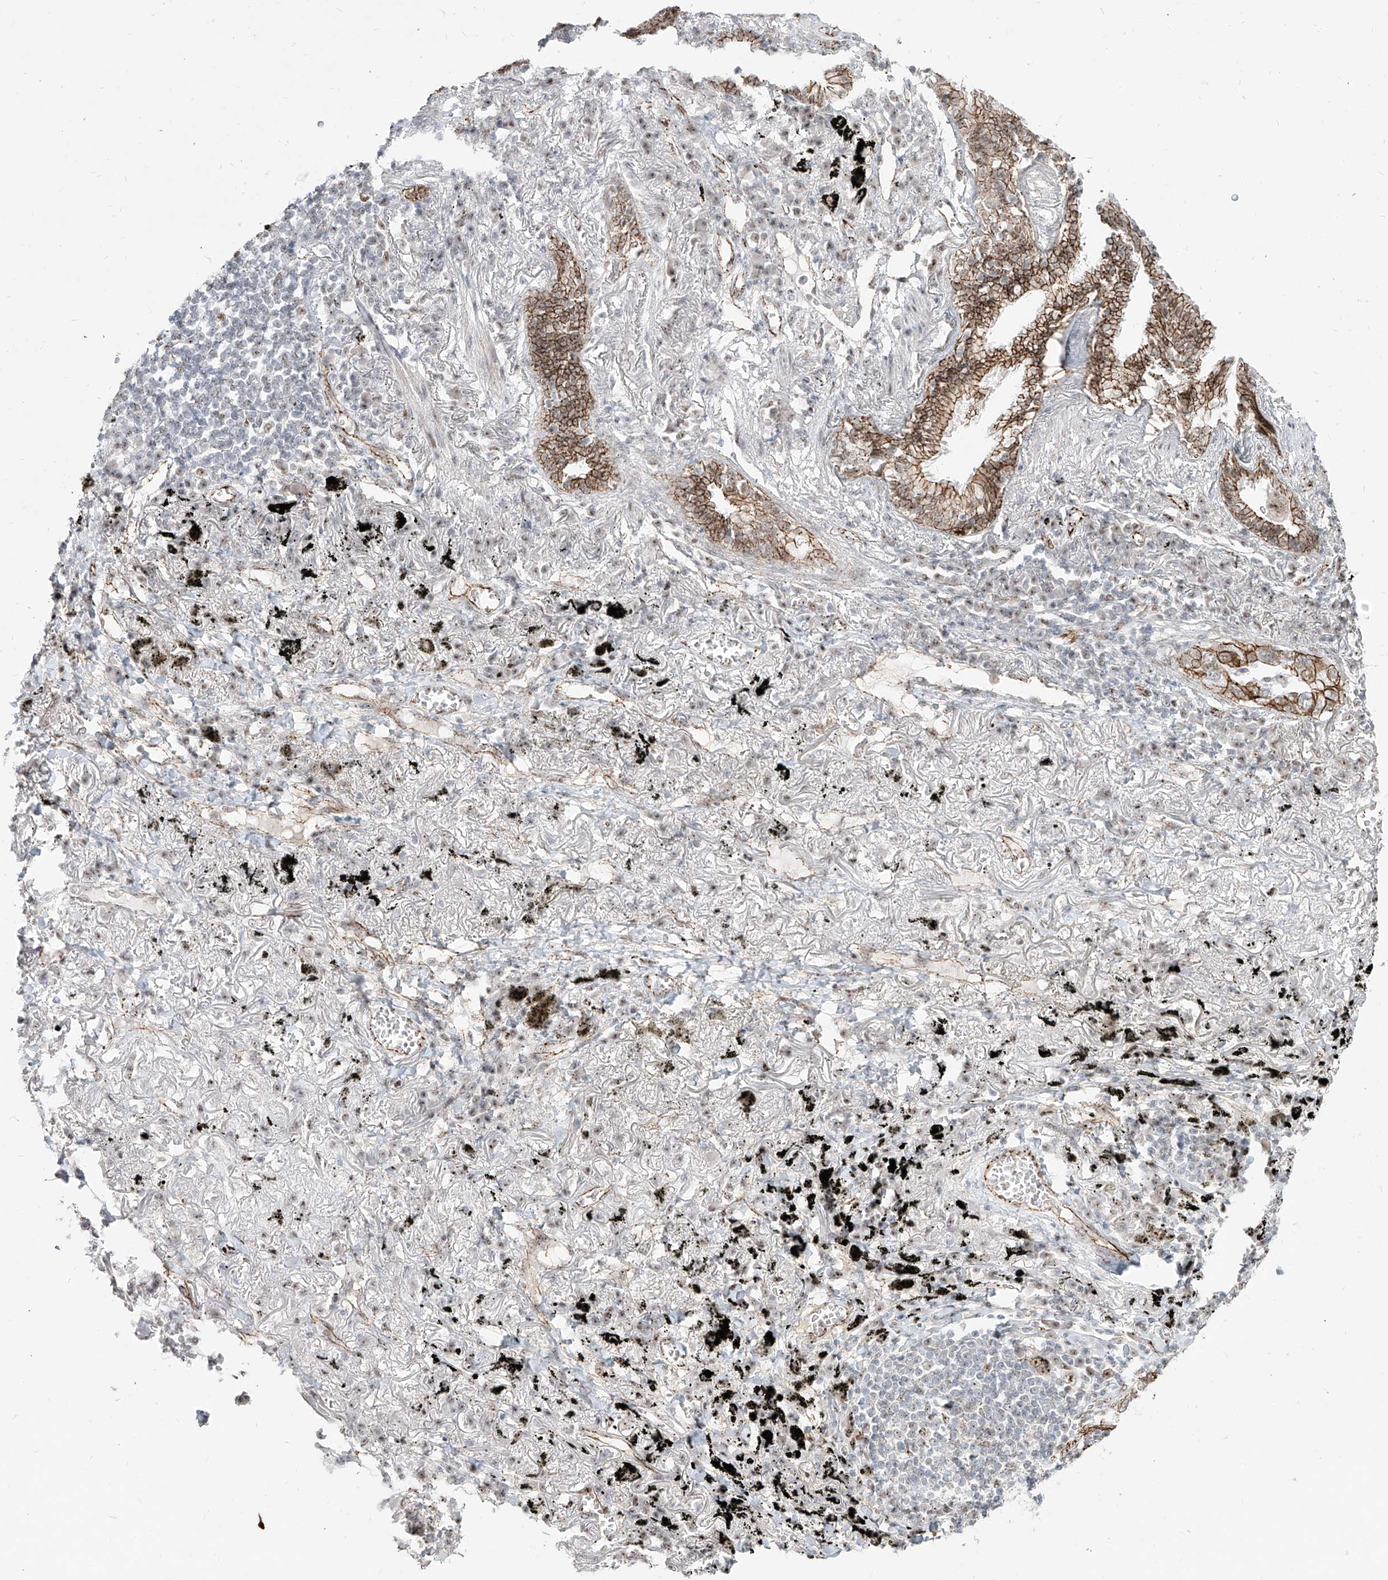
{"staining": {"intensity": "moderate", "quantity": ">75%", "location": "cytoplasmic/membranous"}, "tissue": "lung cancer", "cell_type": "Tumor cells", "image_type": "cancer", "snomed": [{"axis": "morphology", "description": "Adenocarcinoma, NOS"}, {"axis": "topography", "description": "Lung"}], "caption": "Tumor cells reveal medium levels of moderate cytoplasmic/membranous staining in approximately >75% of cells in lung adenocarcinoma.", "gene": "ZNF710", "patient": {"sex": "male", "age": 65}}